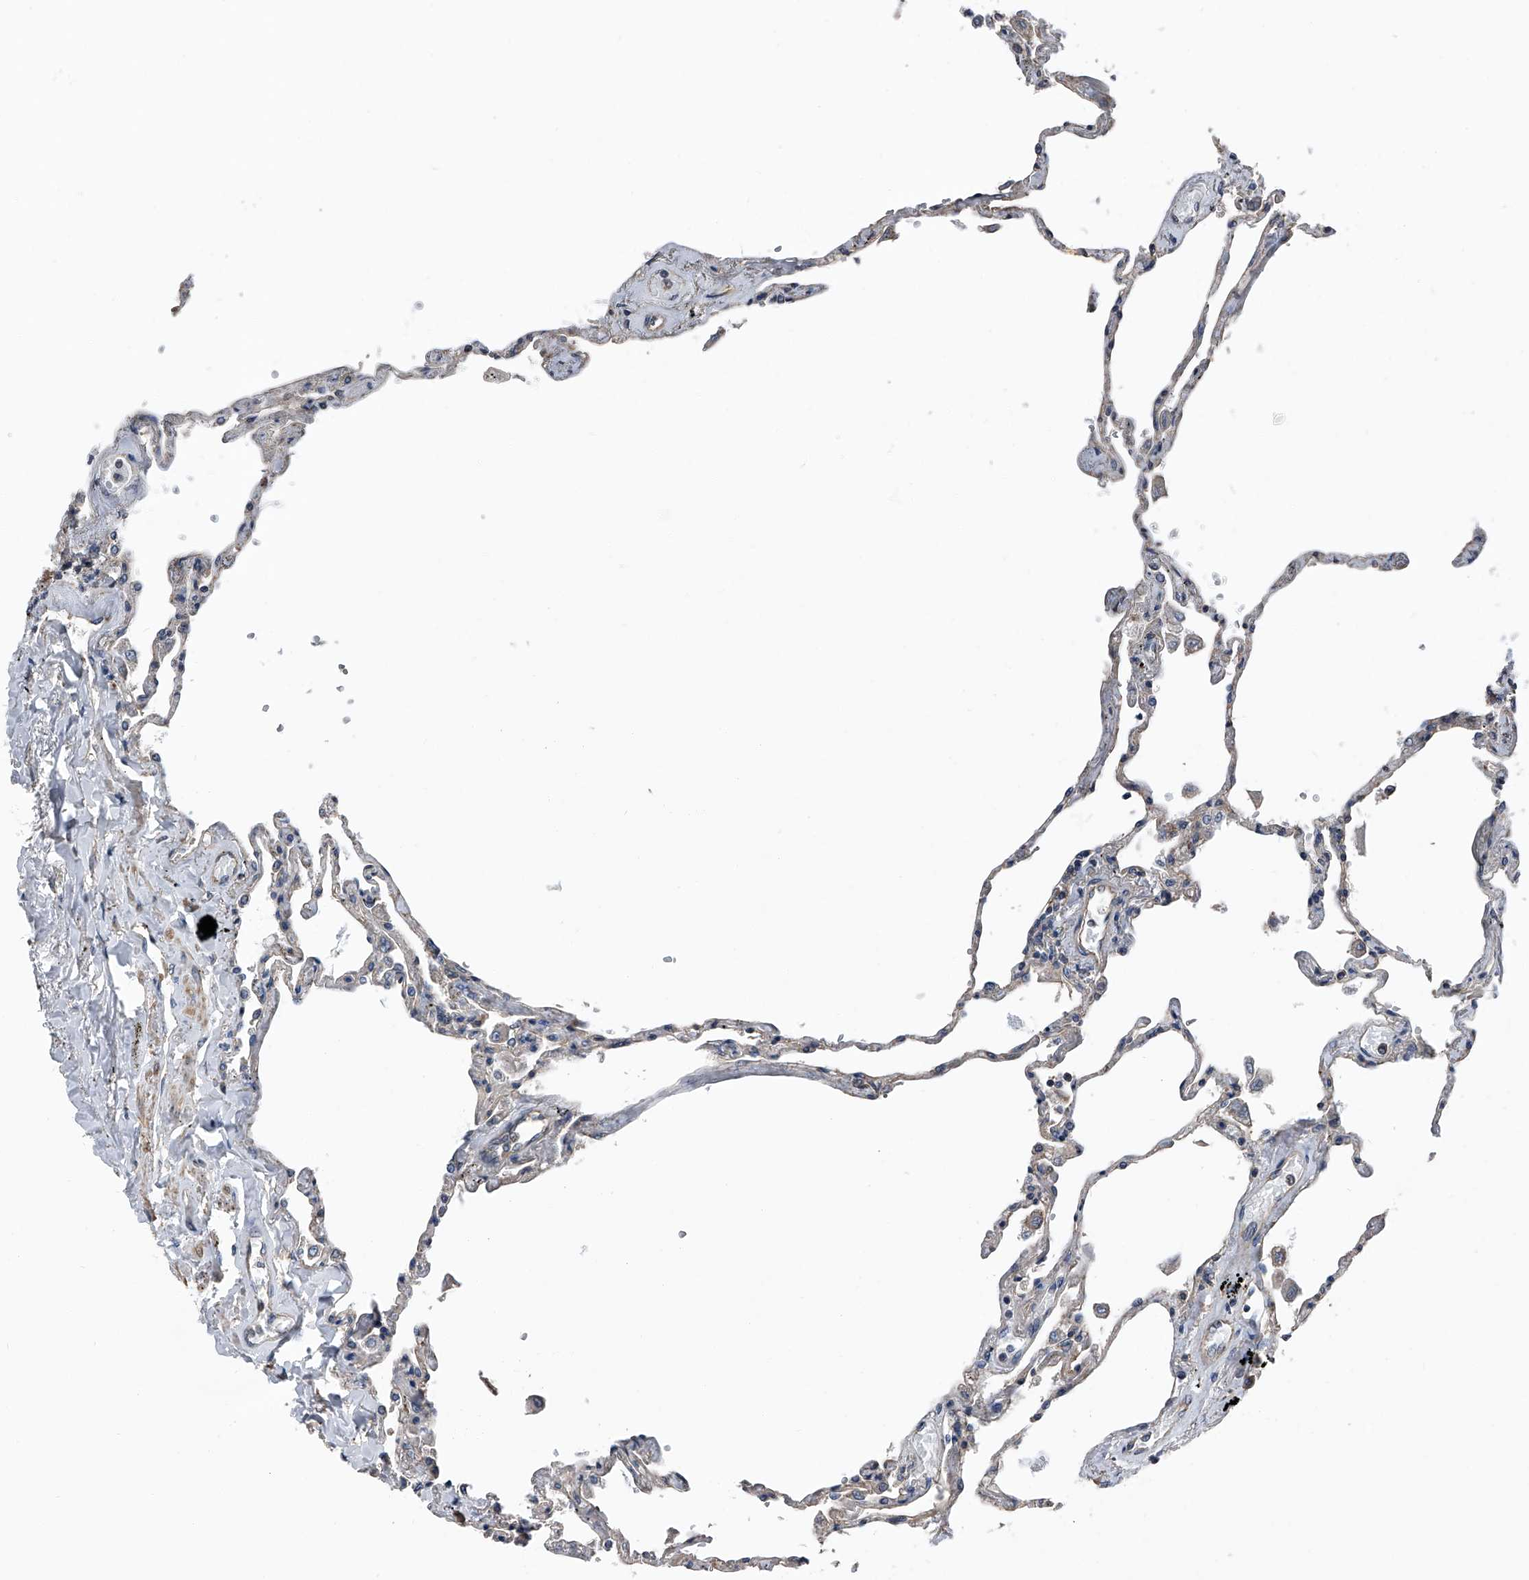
{"staining": {"intensity": "weak", "quantity": "25%-75%", "location": "cytoplasmic/membranous"}, "tissue": "lung", "cell_type": "Alveolar cells", "image_type": "normal", "snomed": [{"axis": "morphology", "description": "Normal tissue, NOS"}, {"axis": "topography", "description": "Lung"}], "caption": "IHC of benign human lung displays low levels of weak cytoplasmic/membranous positivity in about 25%-75% of alveolar cells. (DAB (3,3'-diaminobenzidine) IHC, brown staining for protein, blue staining for nuclei).", "gene": "KCNJ2", "patient": {"sex": "female", "age": 67}}